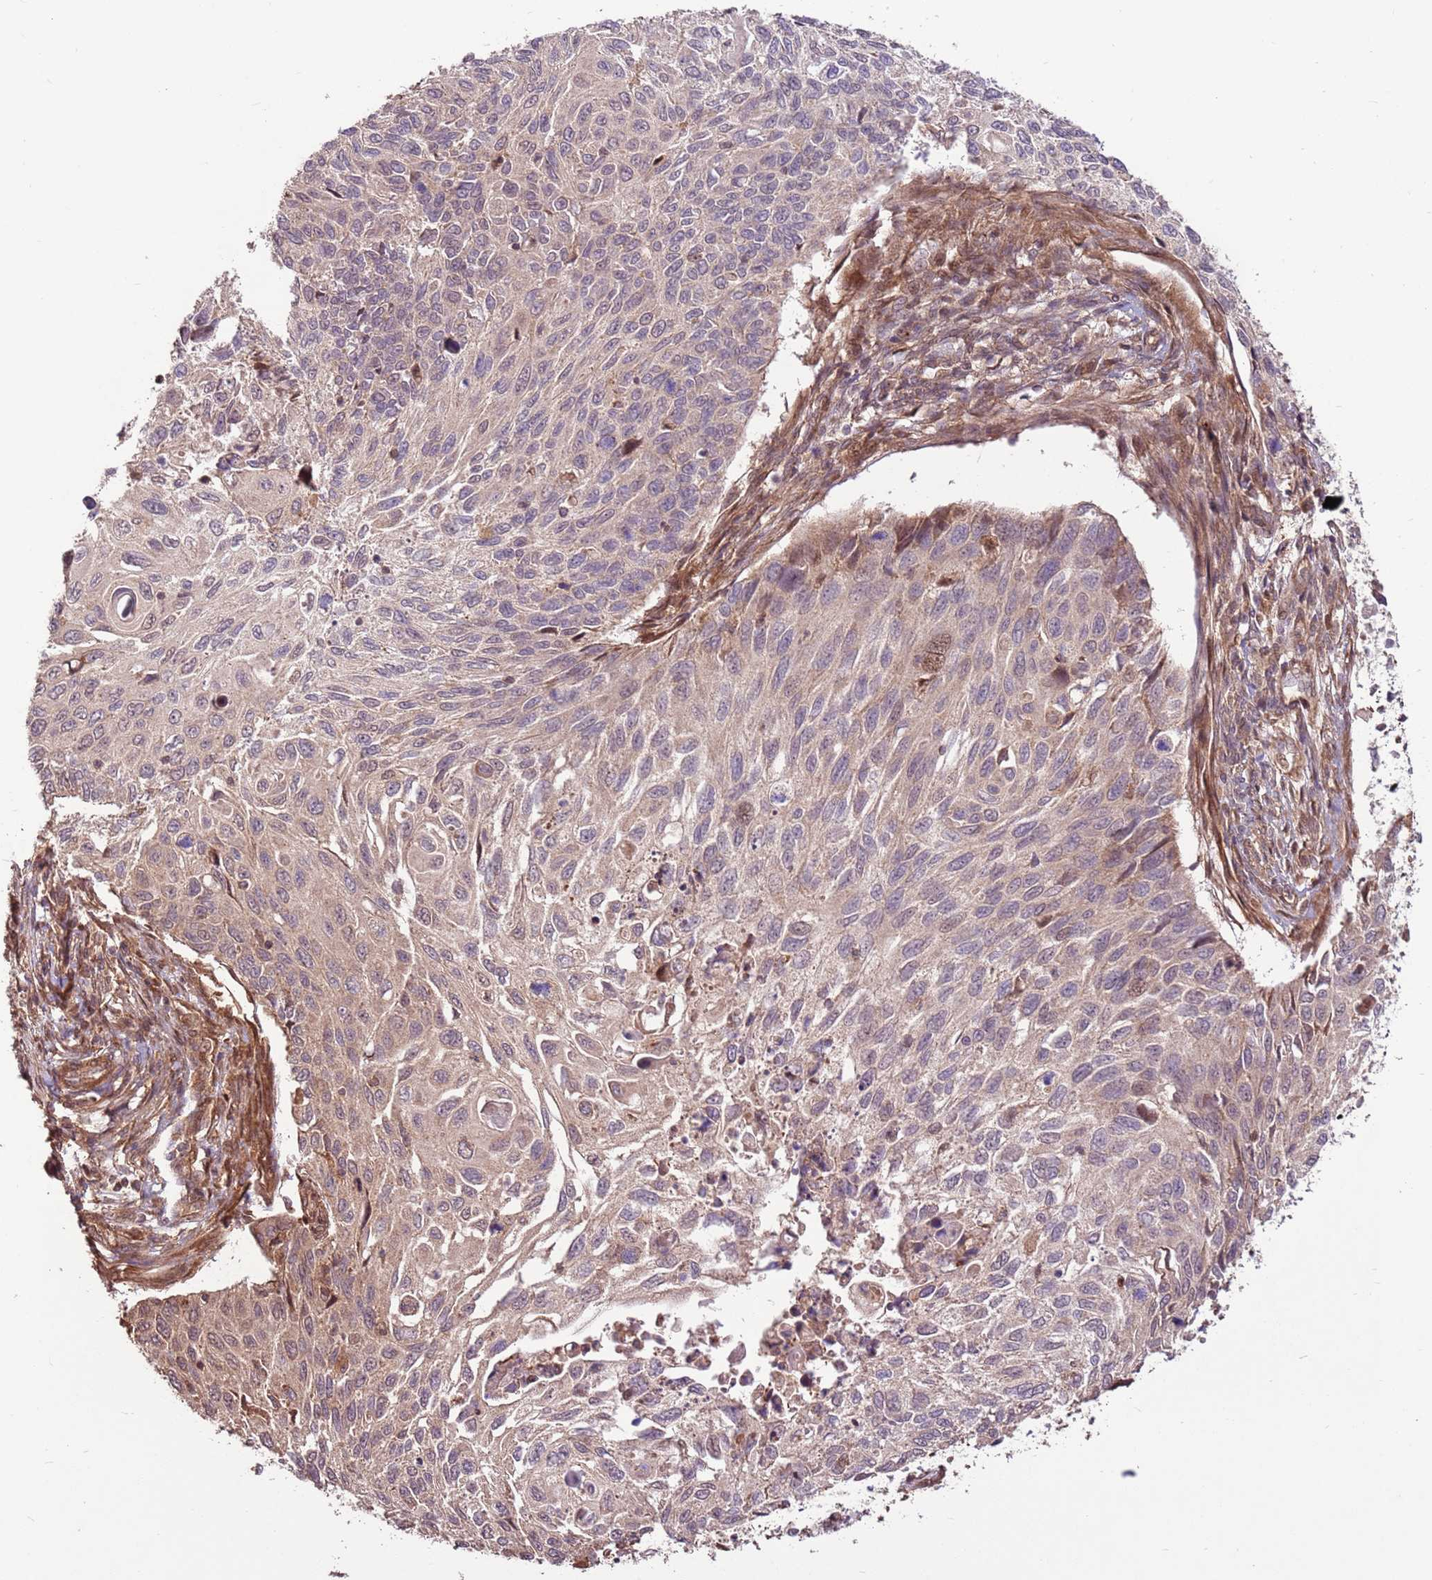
{"staining": {"intensity": "negative", "quantity": "none", "location": "none"}, "tissue": "cervical cancer", "cell_type": "Tumor cells", "image_type": "cancer", "snomed": [{"axis": "morphology", "description": "Squamous cell carcinoma, NOS"}, {"axis": "topography", "description": "Cervix"}], "caption": "The IHC micrograph has no significant expression in tumor cells of squamous cell carcinoma (cervical) tissue.", "gene": "CCDC112", "patient": {"sex": "female", "age": 70}}